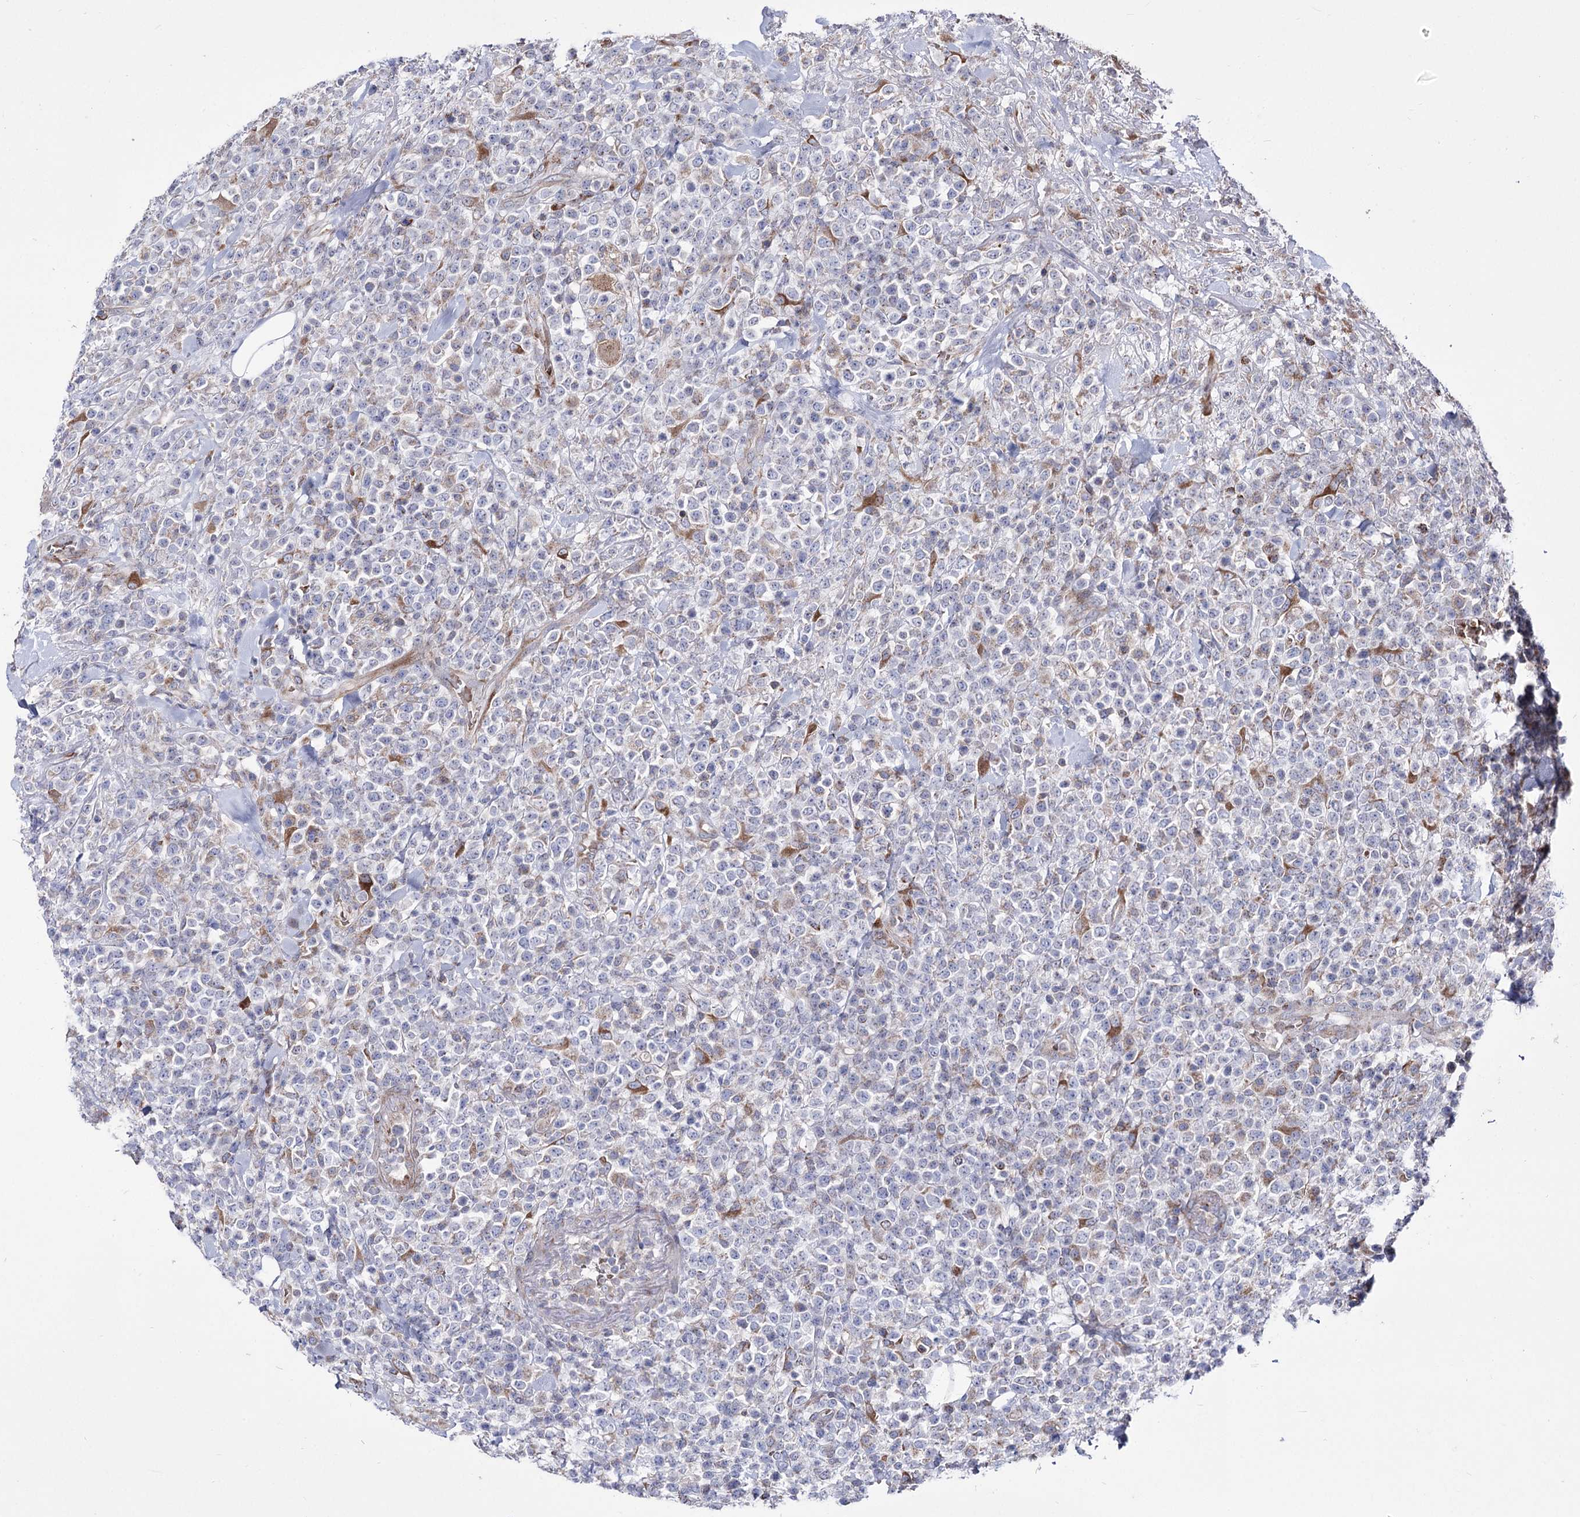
{"staining": {"intensity": "negative", "quantity": "none", "location": "none"}, "tissue": "lymphoma", "cell_type": "Tumor cells", "image_type": "cancer", "snomed": [{"axis": "morphology", "description": "Malignant lymphoma, non-Hodgkin's type, High grade"}, {"axis": "topography", "description": "Colon"}], "caption": "Immunohistochemistry (IHC) photomicrograph of neoplastic tissue: human malignant lymphoma, non-Hodgkin's type (high-grade) stained with DAB (3,3'-diaminobenzidine) displays no significant protein positivity in tumor cells.", "gene": "OSBPL5", "patient": {"sex": "female", "age": 53}}